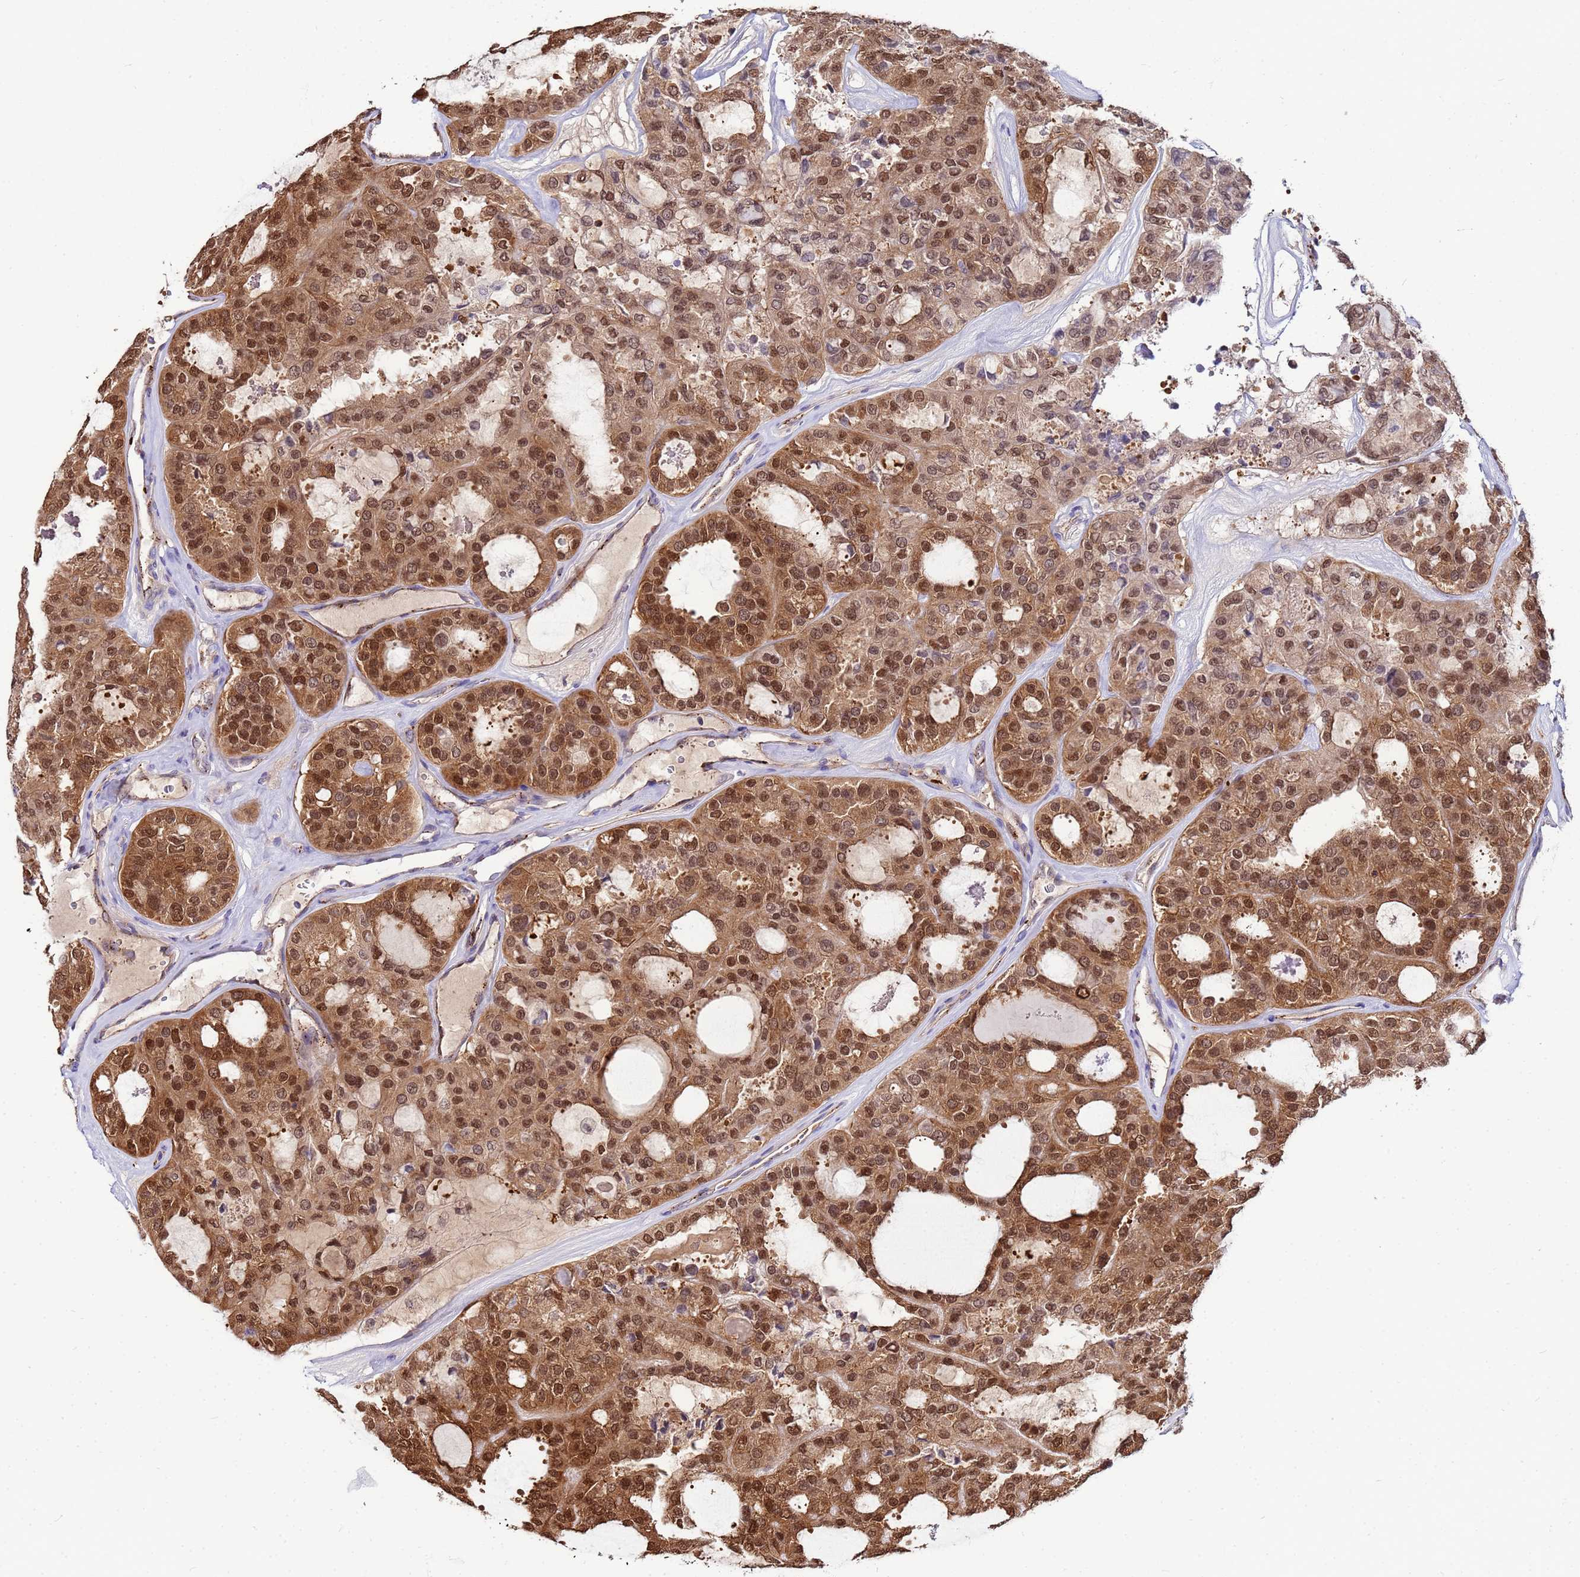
{"staining": {"intensity": "moderate", "quantity": ">75%", "location": "cytoplasmic/membranous,nuclear"}, "tissue": "thyroid cancer", "cell_type": "Tumor cells", "image_type": "cancer", "snomed": [{"axis": "morphology", "description": "Follicular adenoma carcinoma, NOS"}, {"axis": "topography", "description": "Thyroid gland"}], "caption": "Immunohistochemistry (IHC) (DAB (3,3'-diaminobenzidine)) staining of thyroid cancer displays moderate cytoplasmic/membranous and nuclear protein expression in about >75% of tumor cells.", "gene": "SLC25A37", "patient": {"sex": "male", "age": 75}}